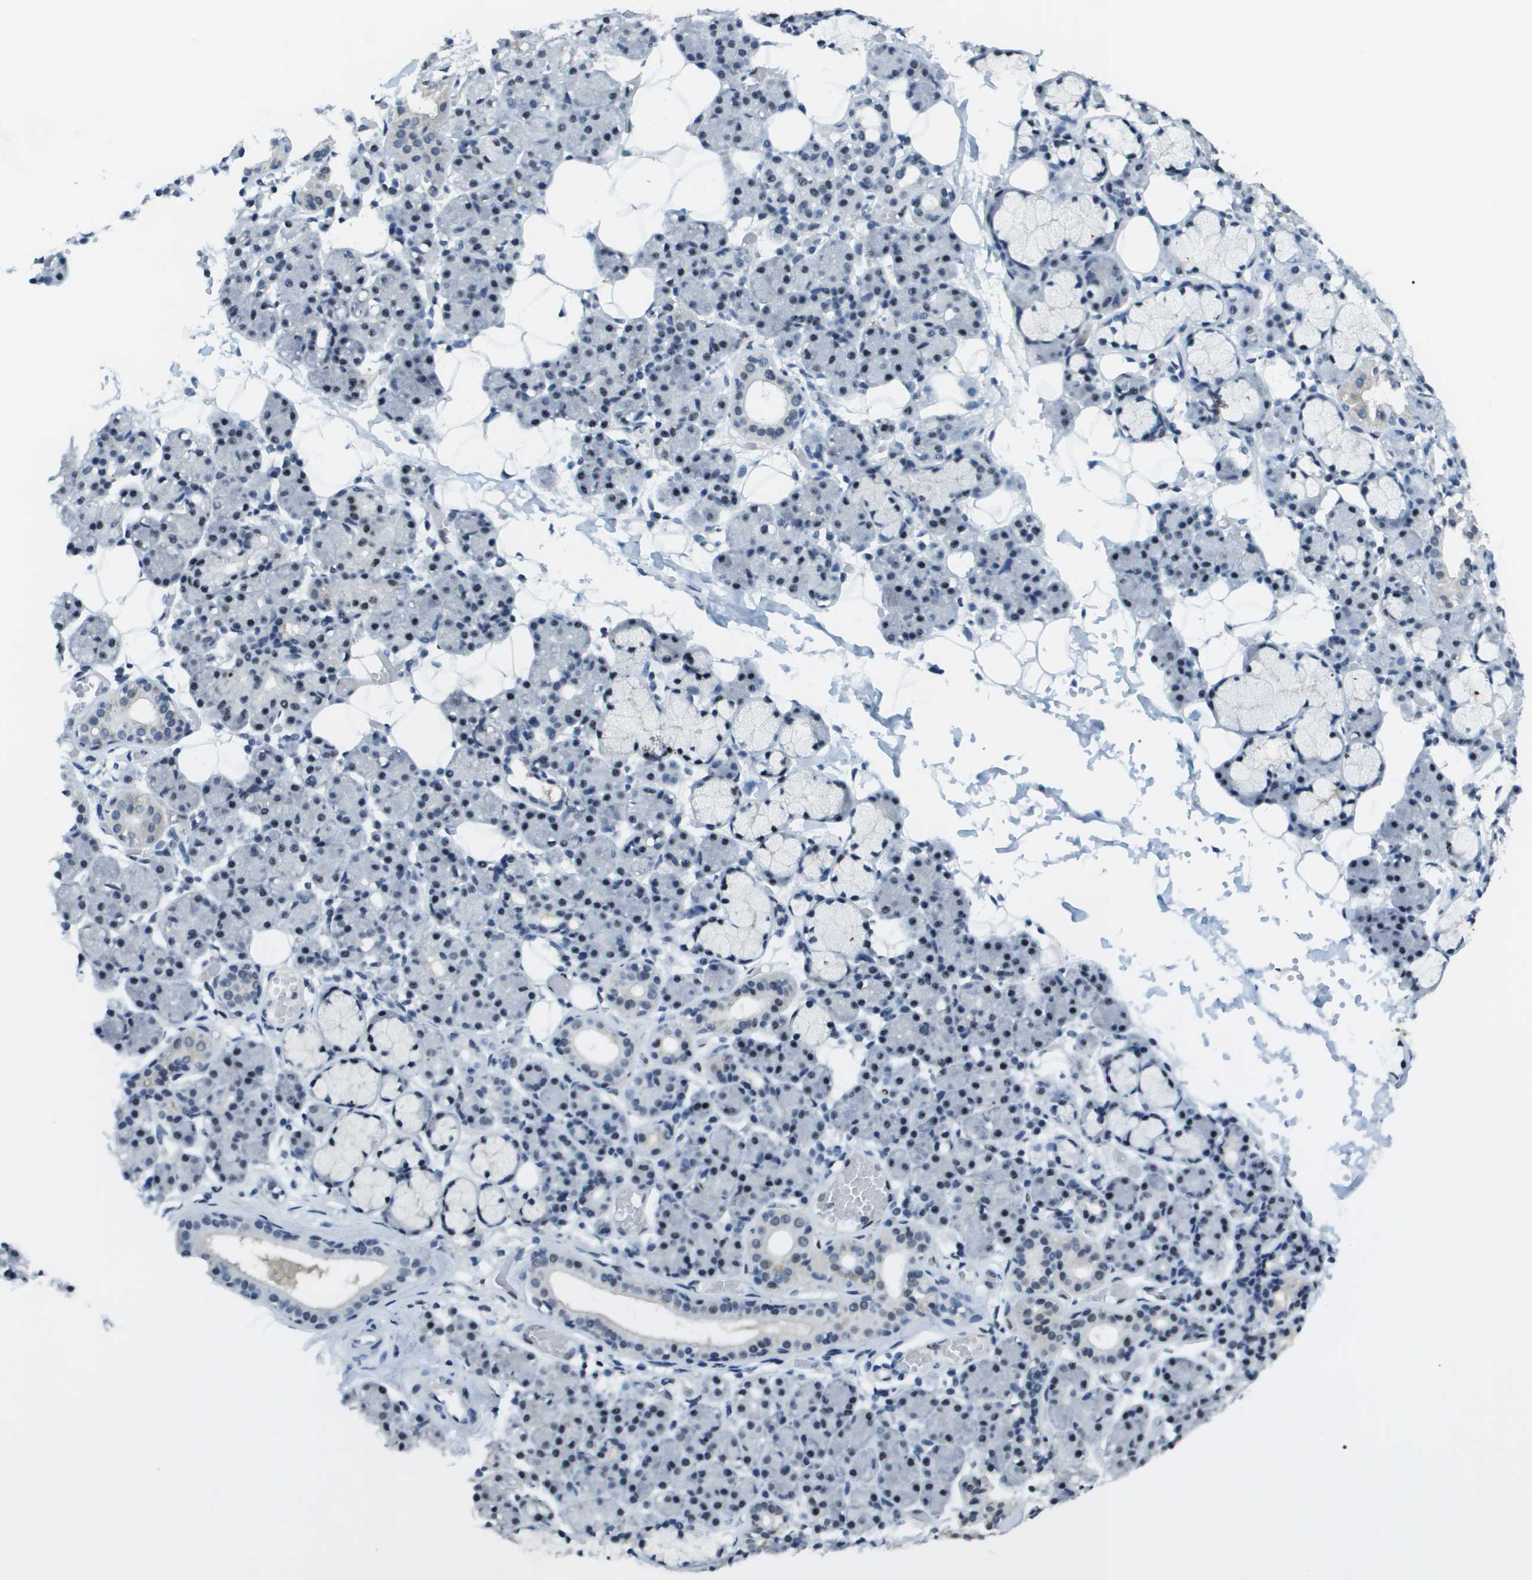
{"staining": {"intensity": "moderate", "quantity": "25%-75%", "location": "nuclear"}, "tissue": "salivary gland", "cell_type": "Glandular cells", "image_type": "normal", "snomed": [{"axis": "morphology", "description": "Normal tissue, NOS"}, {"axis": "topography", "description": "Salivary gland"}], "caption": "Immunohistochemical staining of unremarkable salivary gland reveals medium levels of moderate nuclear staining in about 25%-75% of glandular cells. (Brightfield microscopy of DAB IHC at high magnification).", "gene": "SP100", "patient": {"sex": "male", "age": 63}}